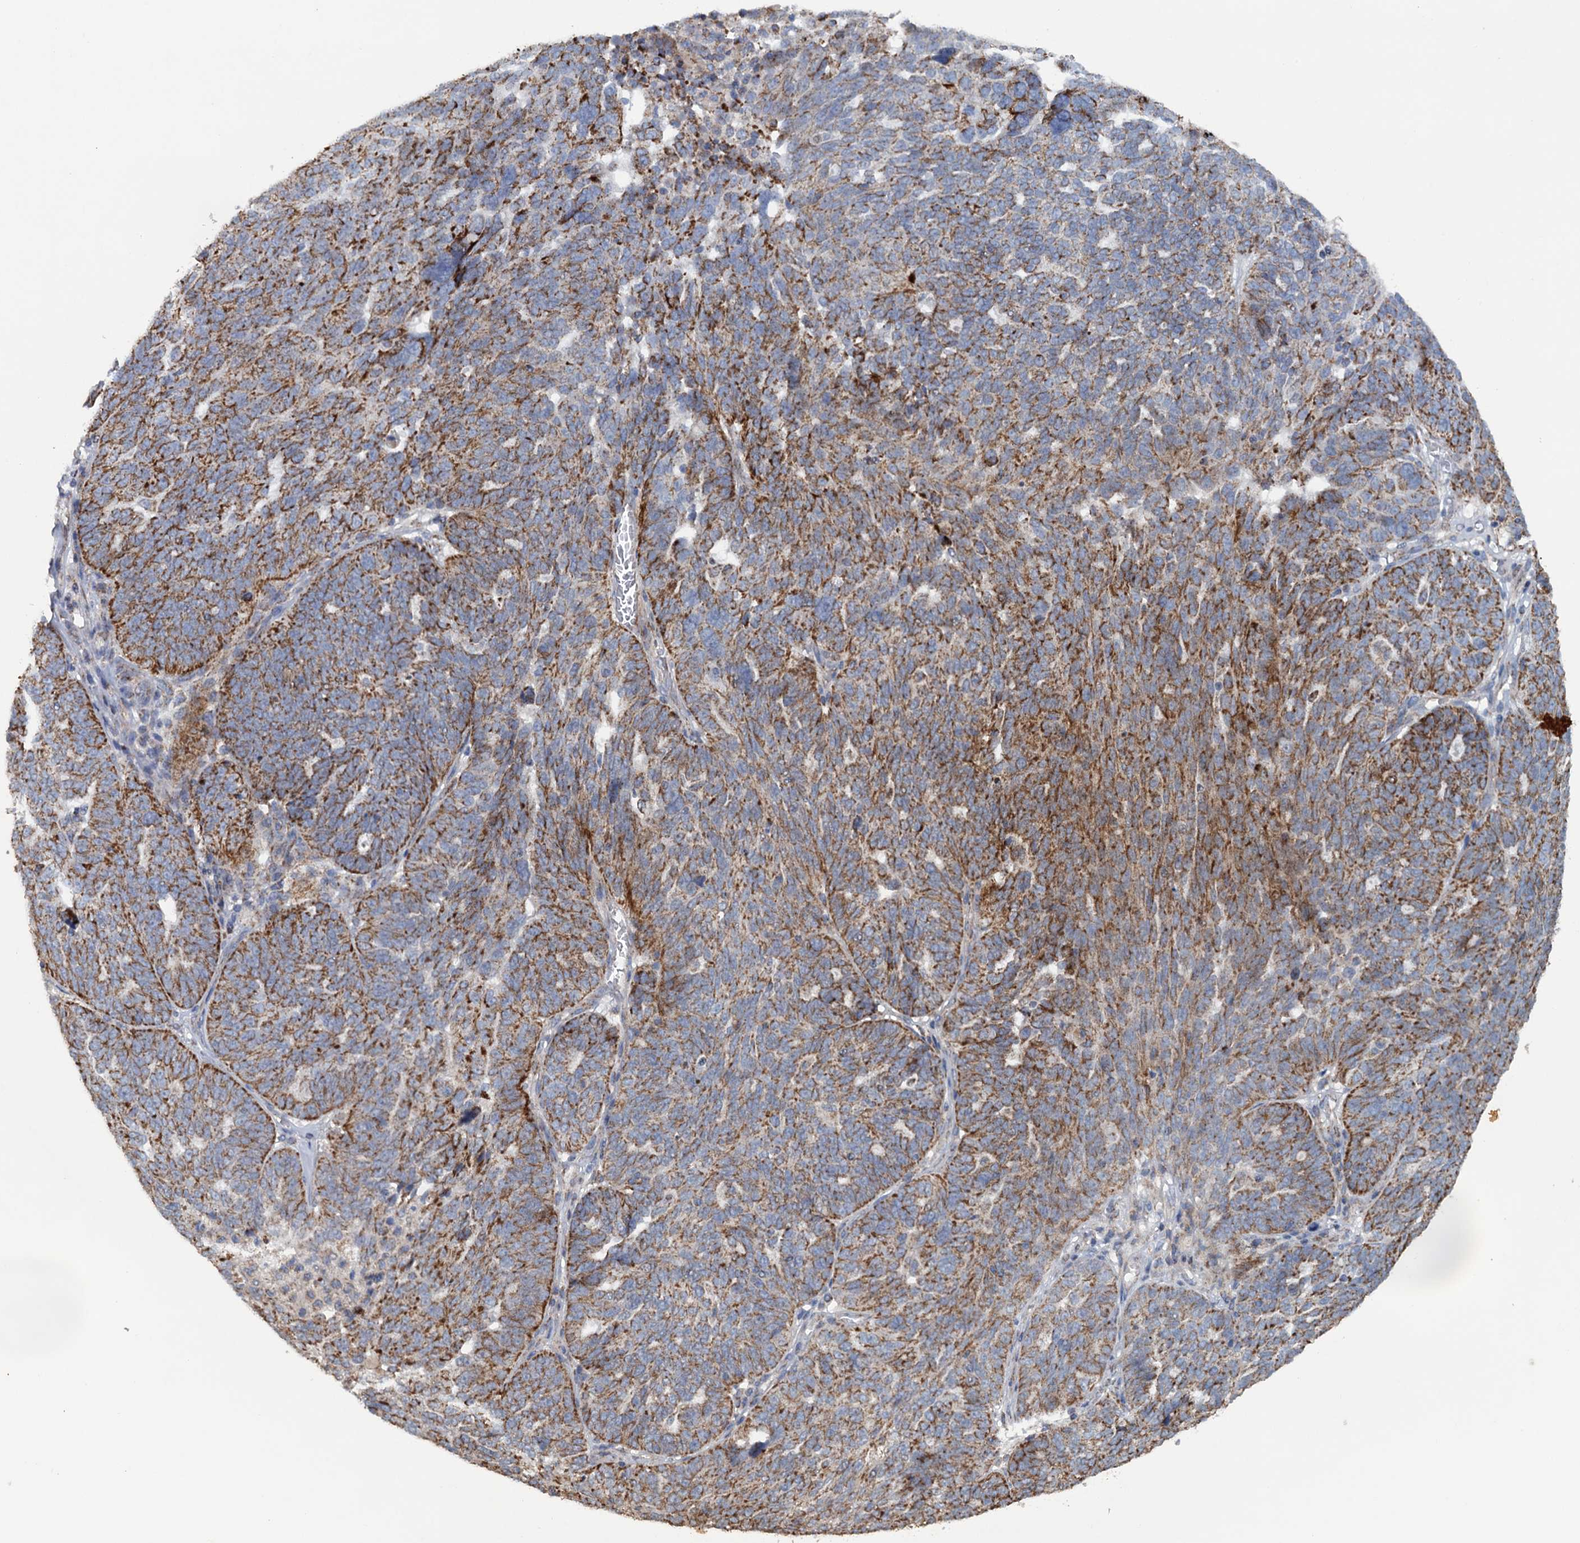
{"staining": {"intensity": "strong", "quantity": ">75%", "location": "cytoplasmic/membranous"}, "tissue": "ovarian cancer", "cell_type": "Tumor cells", "image_type": "cancer", "snomed": [{"axis": "morphology", "description": "Cystadenocarcinoma, serous, NOS"}, {"axis": "topography", "description": "Ovary"}], "caption": "The immunohistochemical stain labels strong cytoplasmic/membranous positivity in tumor cells of ovarian serous cystadenocarcinoma tissue.", "gene": "GTPBP3", "patient": {"sex": "female", "age": 59}}